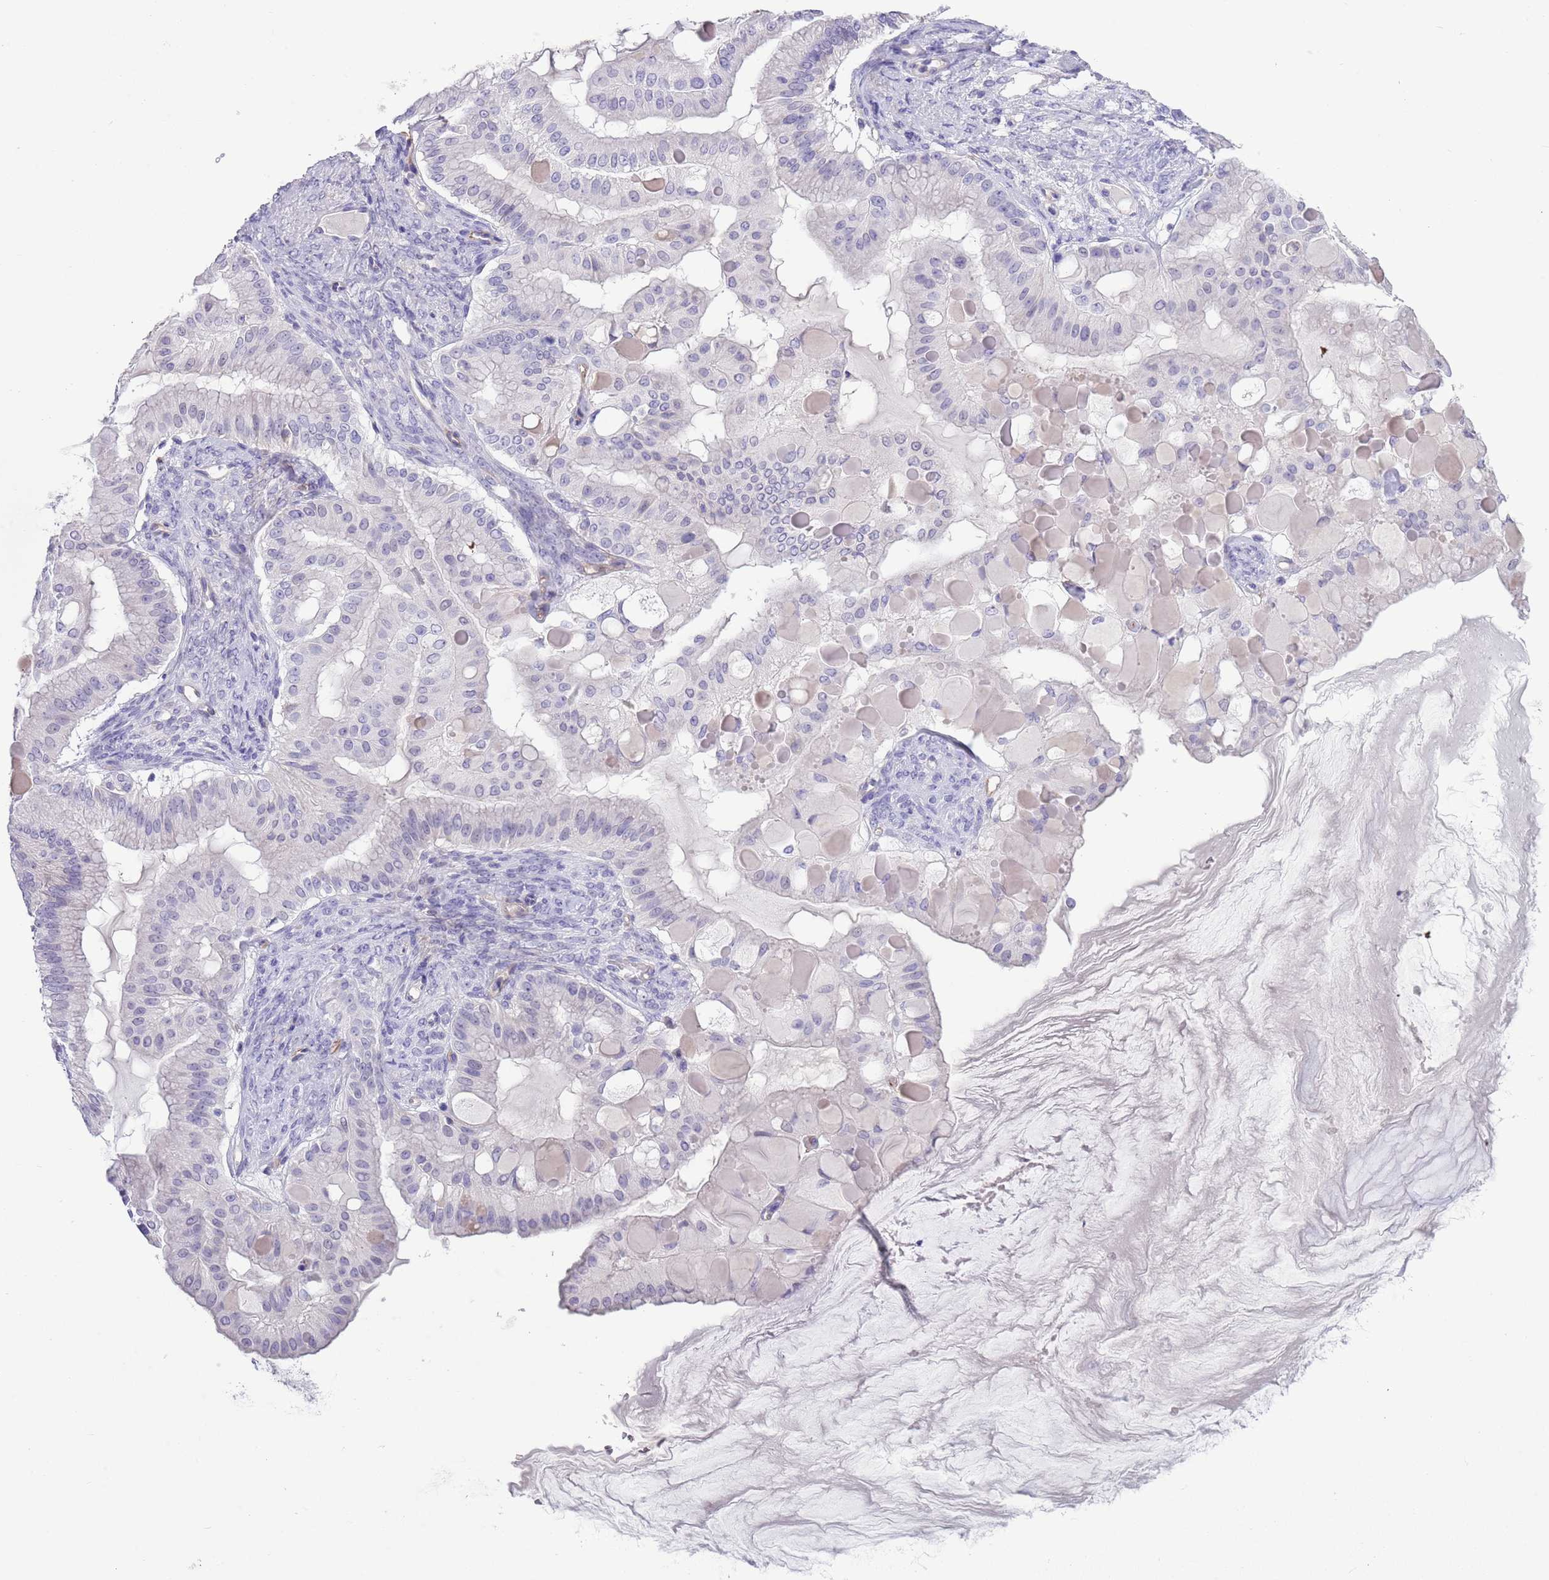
{"staining": {"intensity": "negative", "quantity": "none", "location": "none"}, "tissue": "ovarian cancer", "cell_type": "Tumor cells", "image_type": "cancer", "snomed": [{"axis": "morphology", "description": "Cystadenocarcinoma, mucinous, NOS"}, {"axis": "topography", "description": "Ovary"}], "caption": "Immunohistochemistry micrograph of ovarian mucinous cystadenocarcinoma stained for a protein (brown), which reveals no staining in tumor cells.", "gene": "TSGA13", "patient": {"sex": "female", "age": 61}}